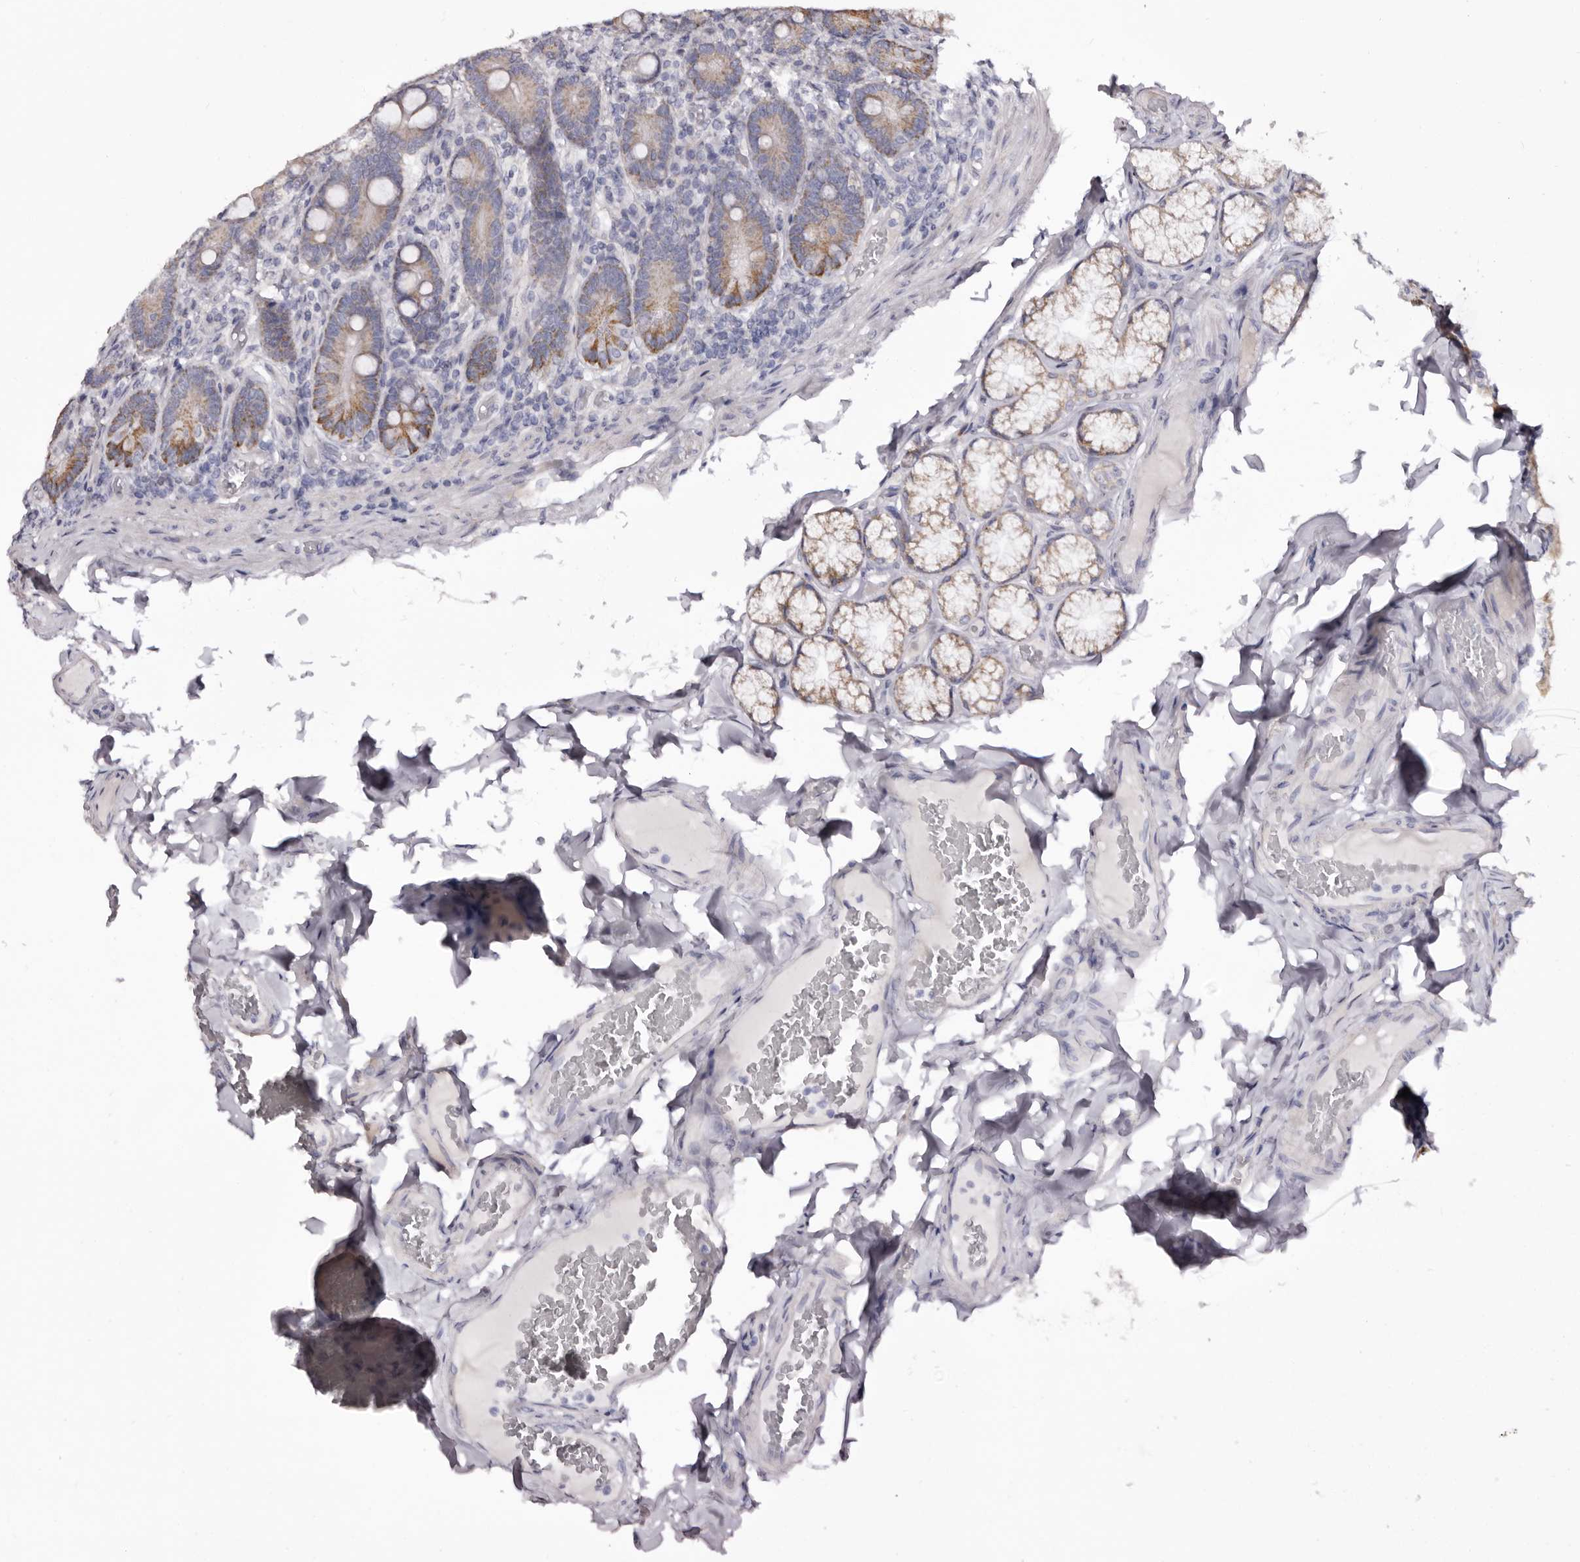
{"staining": {"intensity": "moderate", "quantity": ">75%", "location": "cytoplasmic/membranous"}, "tissue": "duodenum", "cell_type": "Glandular cells", "image_type": "normal", "snomed": [{"axis": "morphology", "description": "Normal tissue, NOS"}, {"axis": "topography", "description": "Duodenum"}], "caption": "A brown stain highlights moderate cytoplasmic/membranous staining of a protein in glandular cells of normal human duodenum.", "gene": "CASQ1", "patient": {"sex": "female", "age": 62}}